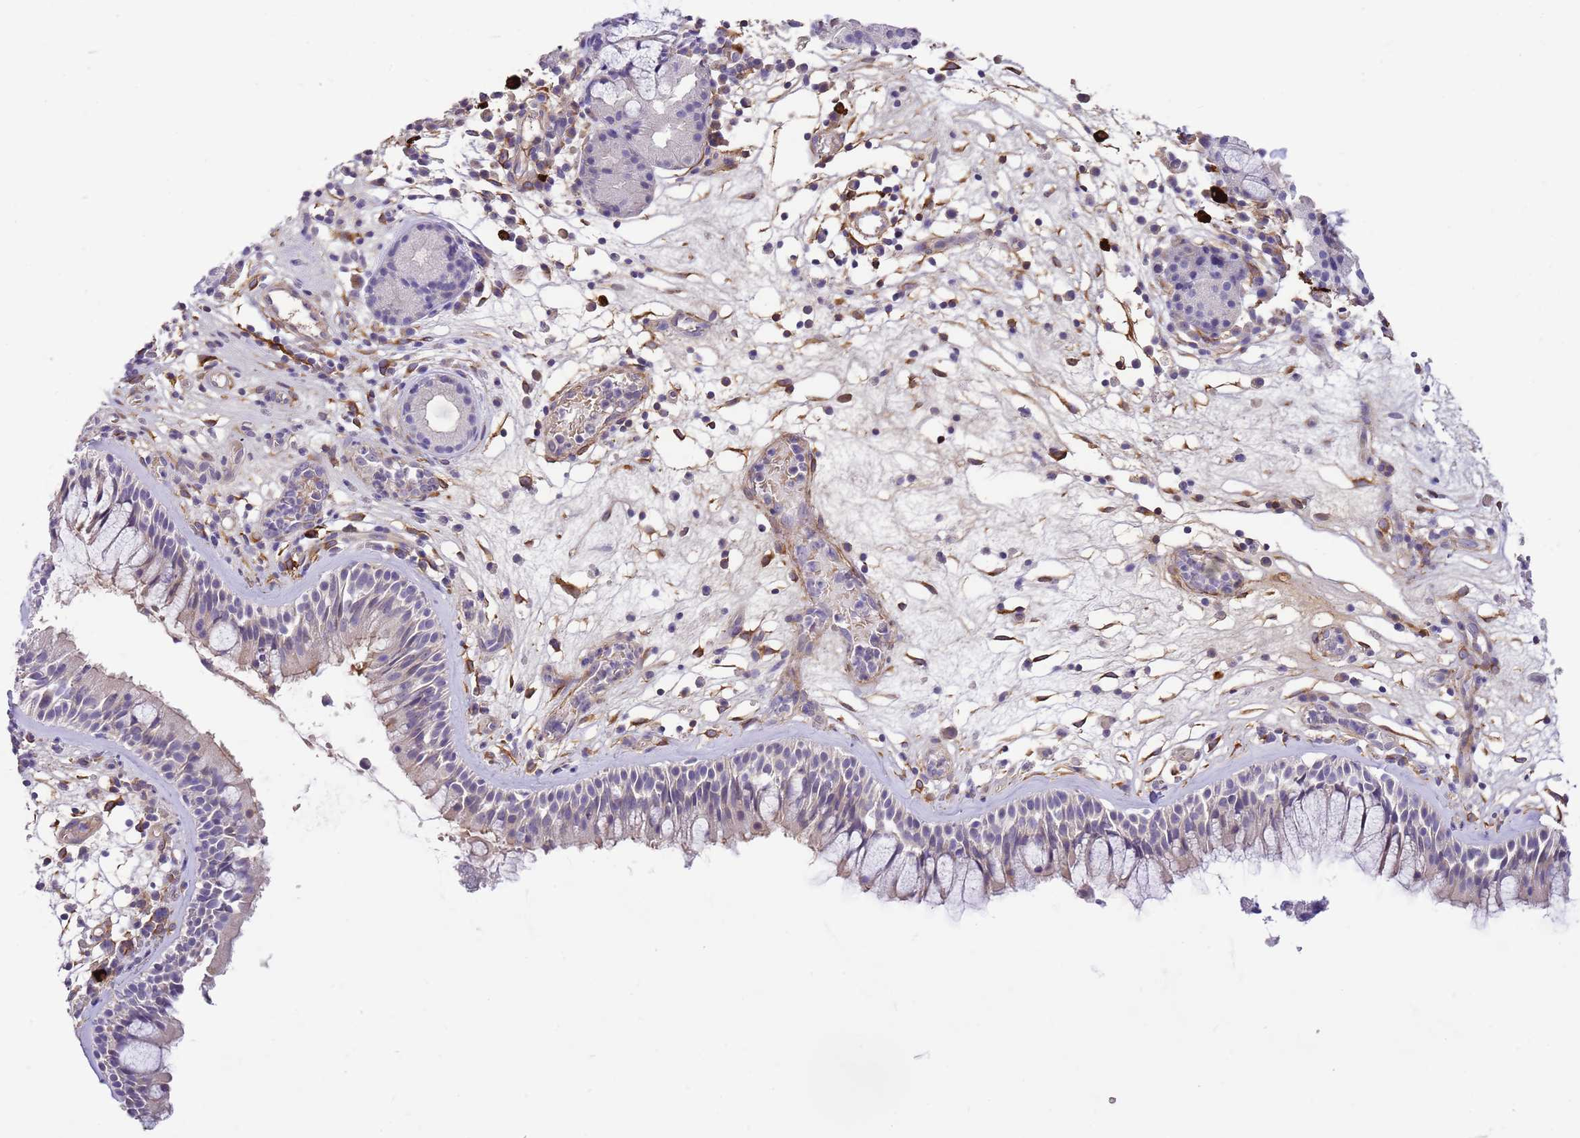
{"staining": {"intensity": "negative", "quantity": "none", "location": "none"}, "tissue": "nasopharynx", "cell_type": "Respiratory epithelial cells", "image_type": "normal", "snomed": [{"axis": "morphology", "description": "Normal tissue, NOS"}, {"axis": "morphology", "description": "Inflammation, NOS"}, {"axis": "morphology", "description": "Malignant melanoma, Metastatic site"}, {"axis": "topography", "description": "Nasopharynx"}], "caption": "Immunohistochemistry of normal human nasopharynx displays no staining in respiratory epithelial cells. Nuclei are stained in blue.", "gene": "RFK", "patient": {"sex": "male", "age": 70}}